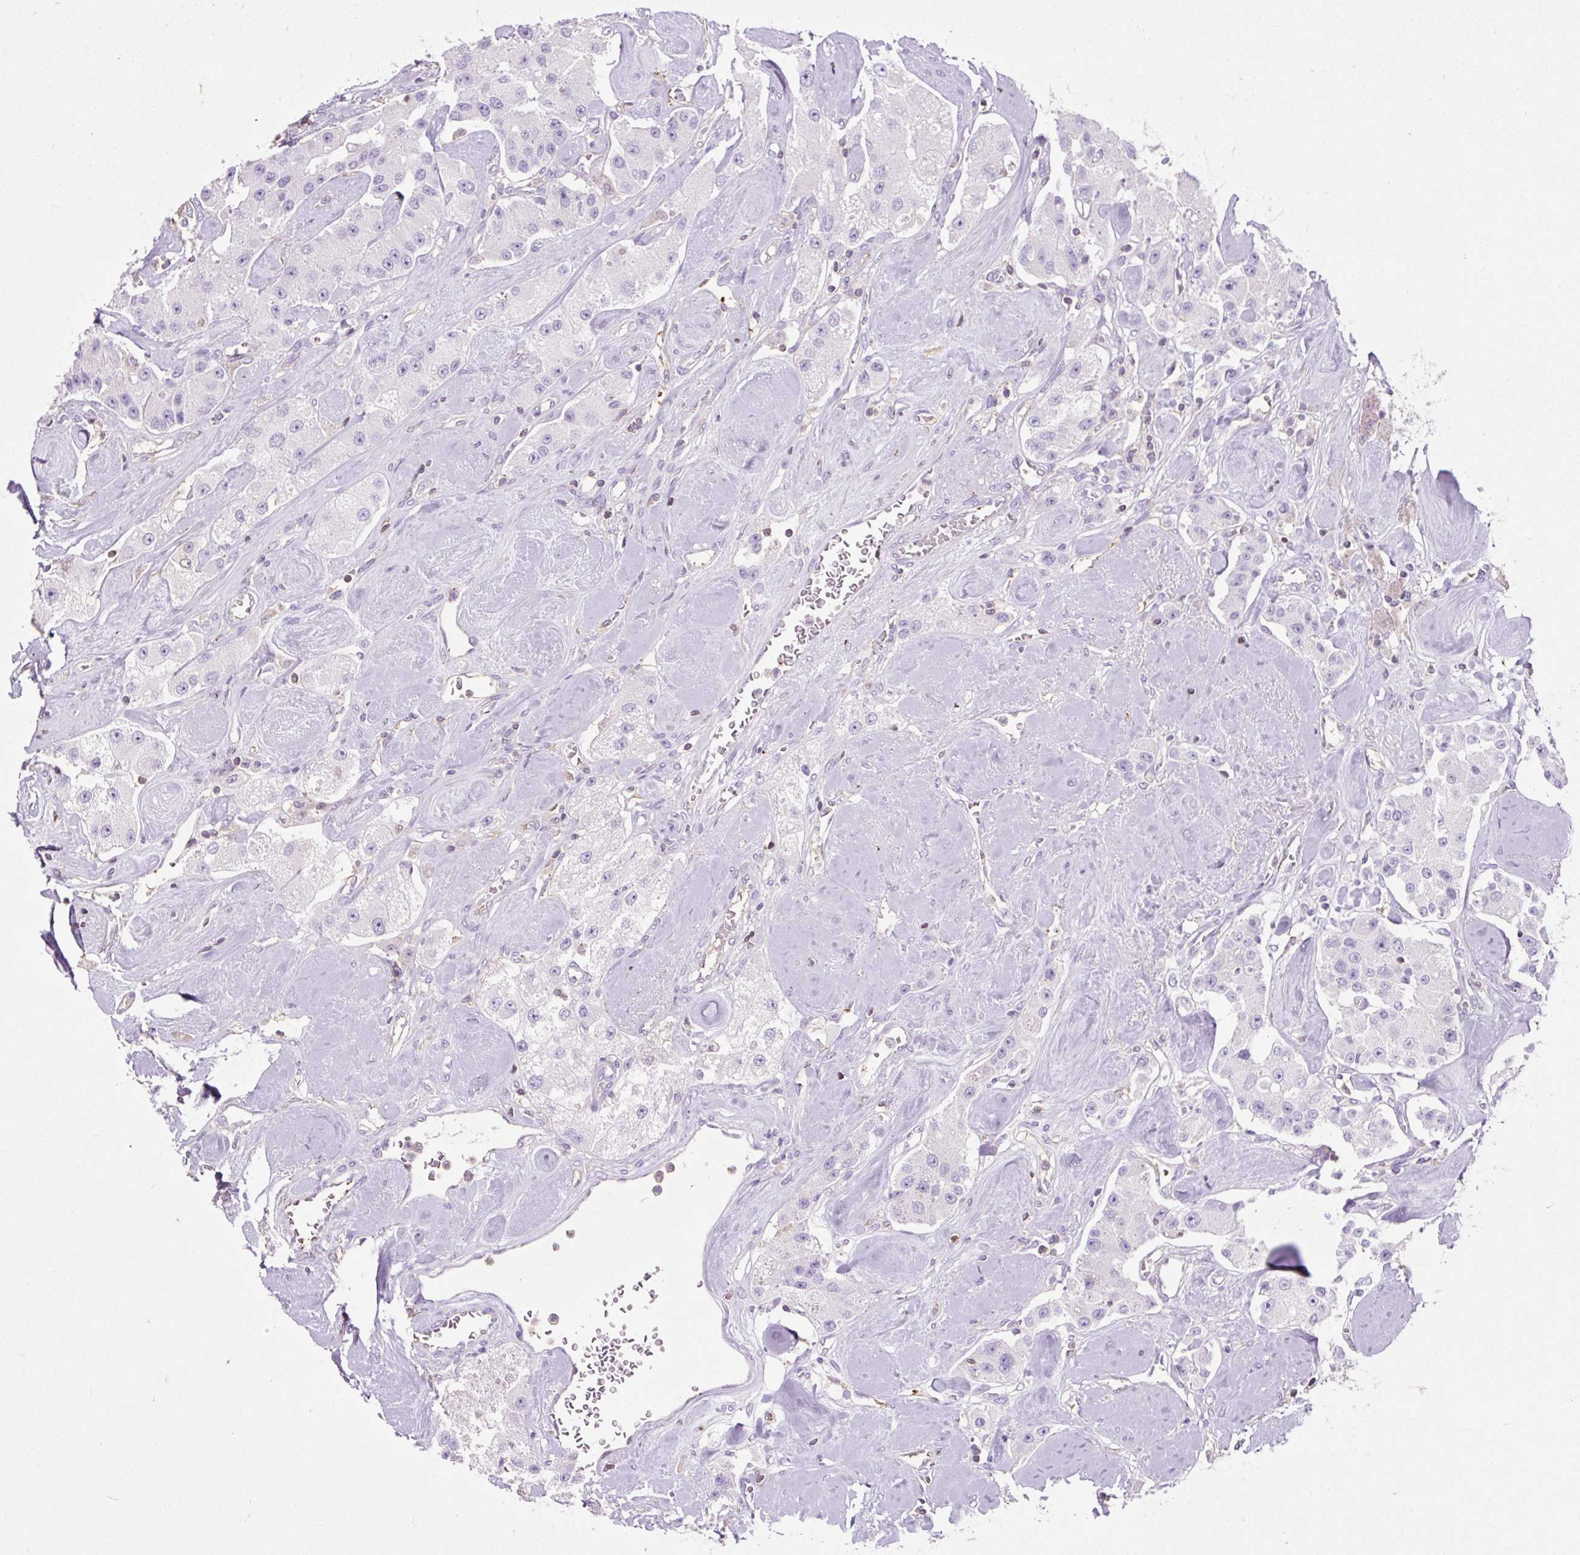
{"staining": {"intensity": "negative", "quantity": "none", "location": "none"}, "tissue": "carcinoid", "cell_type": "Tumor cells", "image_type": "cancer", "snomed": [{"axis": "morphology", "description": "Carcinoid, malignant, NOS"}, {"axis": "topography", "description": "Pancreas"}], "caption": "Tumor cells are negative for brown protein staining in carcinoid.", "gene": "OR10A7", "patient": {"sex": "male", "age": 41}}